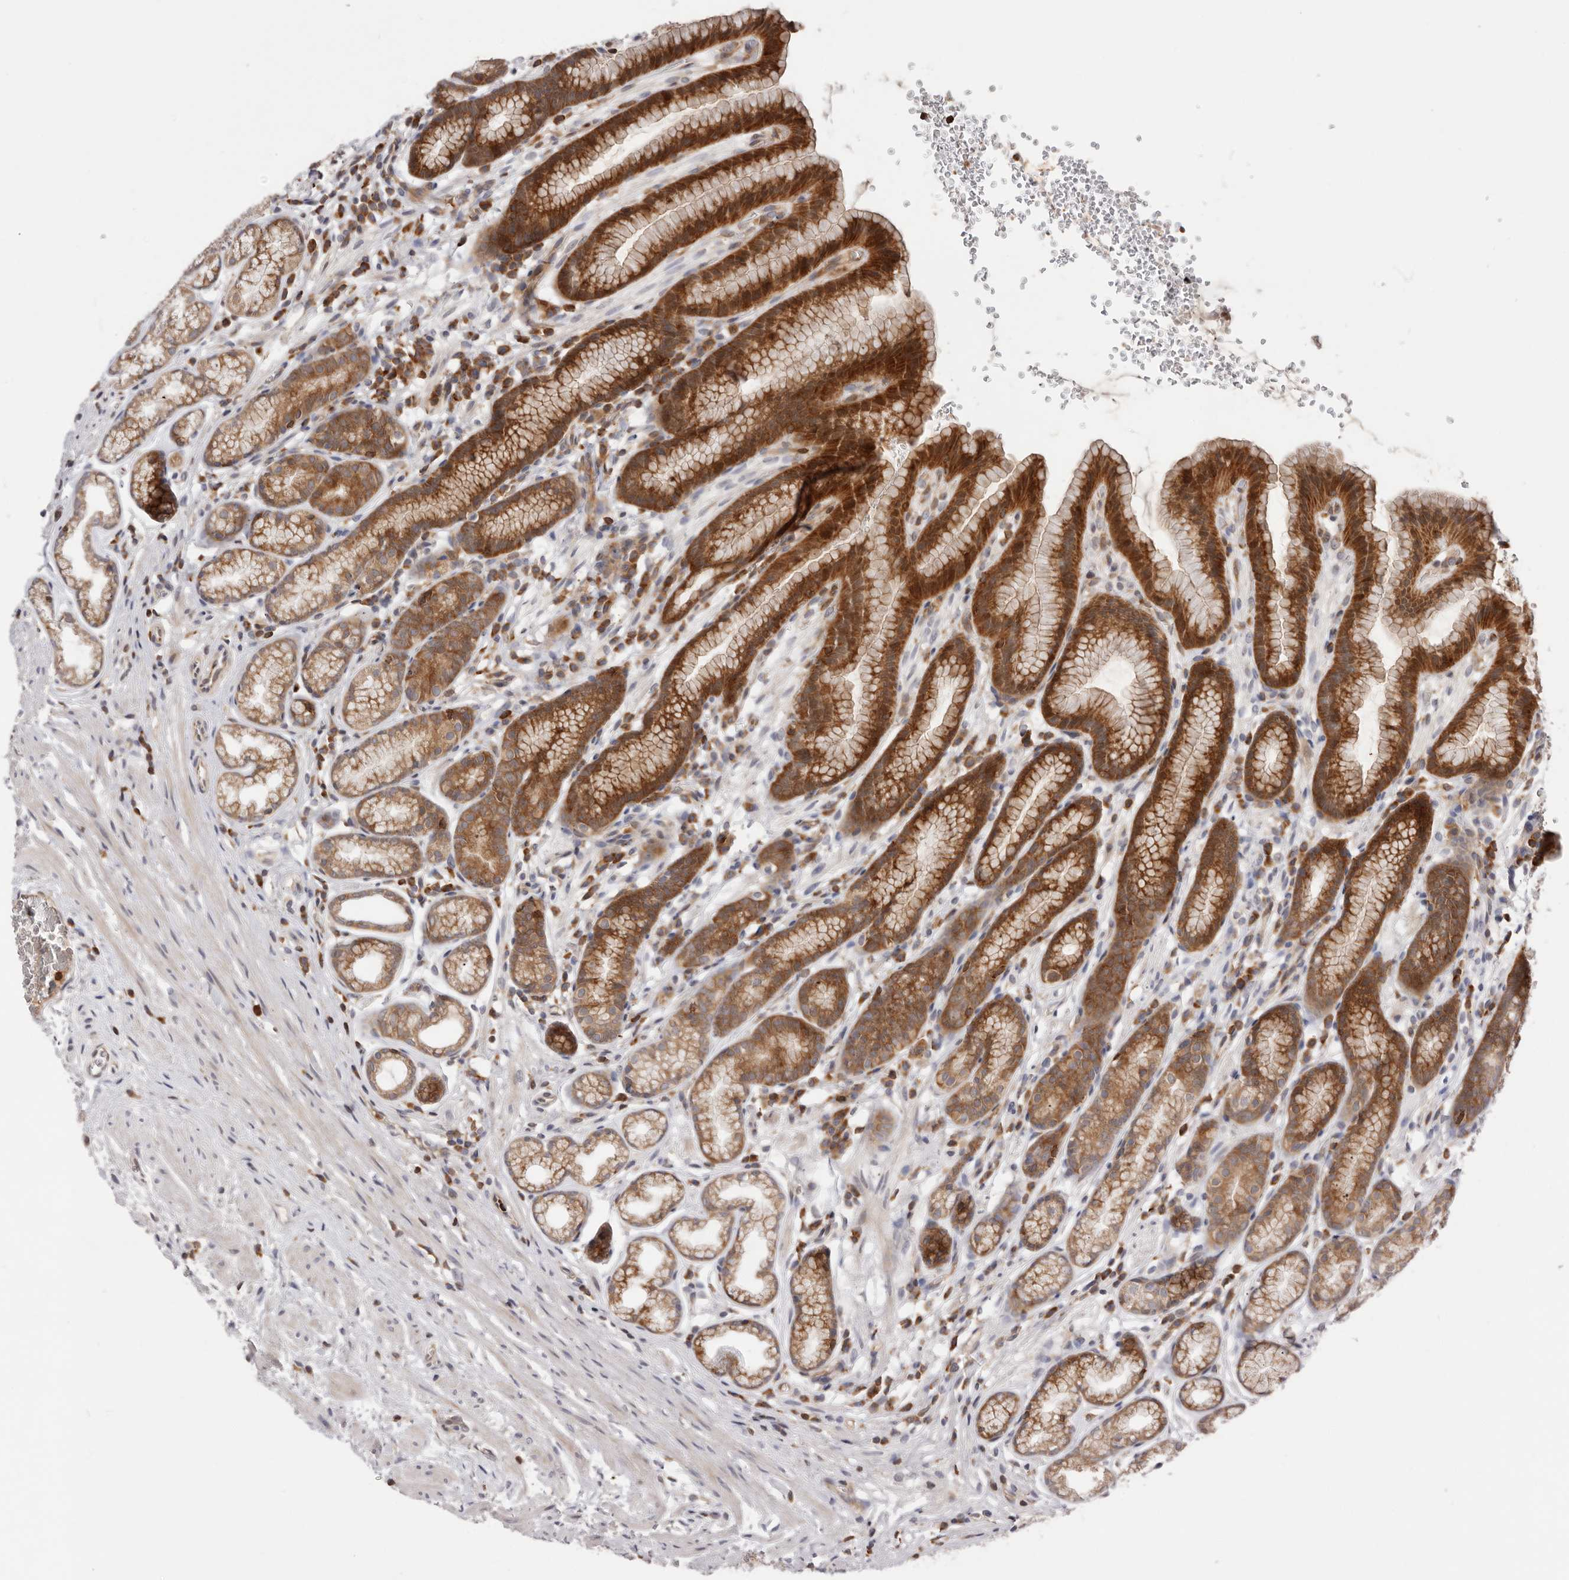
{"staining": {"intensity": "strong", "quantity": ">75%", "location": "cytoplasmic/membranous"}, "tissue": "stomach", "cell_type": "Glandular cells", "image_type": "normal", "snomed": [{"axis": "morphology", "description": "Normal tissue, NOS"}, {"axis": "topography", "description": "Stomach"}], "caption": "Immunohistochemistry (IHC) histopathology image of unremarkable stomach: human stomach stained using immunohistochemistry shows high levels of strong protein expression localized specifically in the cytoplasmic/membranous of glandular cells, appearing as a cytoplasmic/membranous brown color.", "gene": "RNF213", "patient": {"sex": "male", "age": 42}}